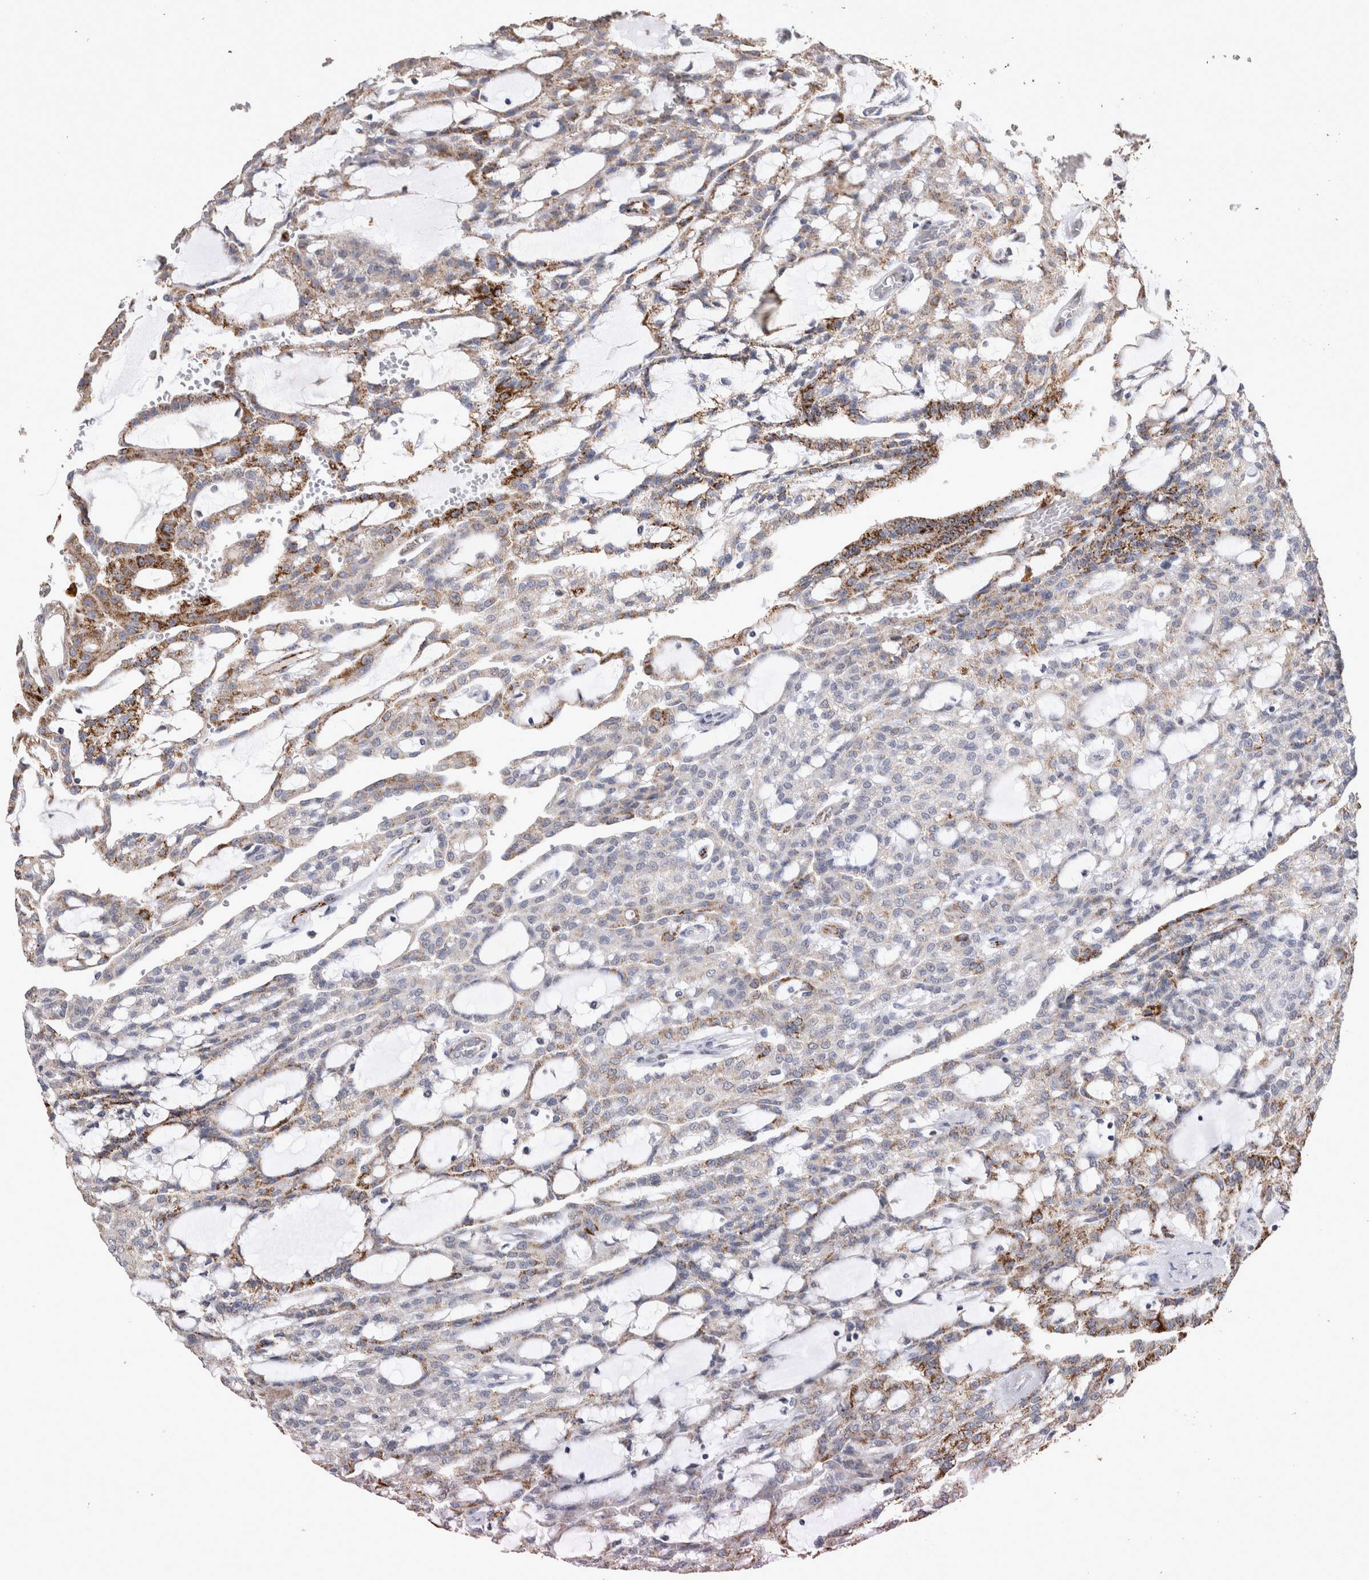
{"staining": {"intensity": "strong", "quantity": "25%-75%", "location": "cytoplasmic/membranous"}, "tissue": "renal cancer", "cell_type": "Tumor cells", "image_type": "cancer", "snomed": [{"axis": "morphology", "description": "Adenocarcinoma, NOS"}, {"axis": "topography", "description": "Kidney"}], "caption": "Renal cancer was stained to show a protein in brown. There is high levels of strong cytoplasmic/membranous positivity in approximately 25%-75% of tumor cells.", "gene": "DKK3", "patient": {"sex": "male", "age": 63}}